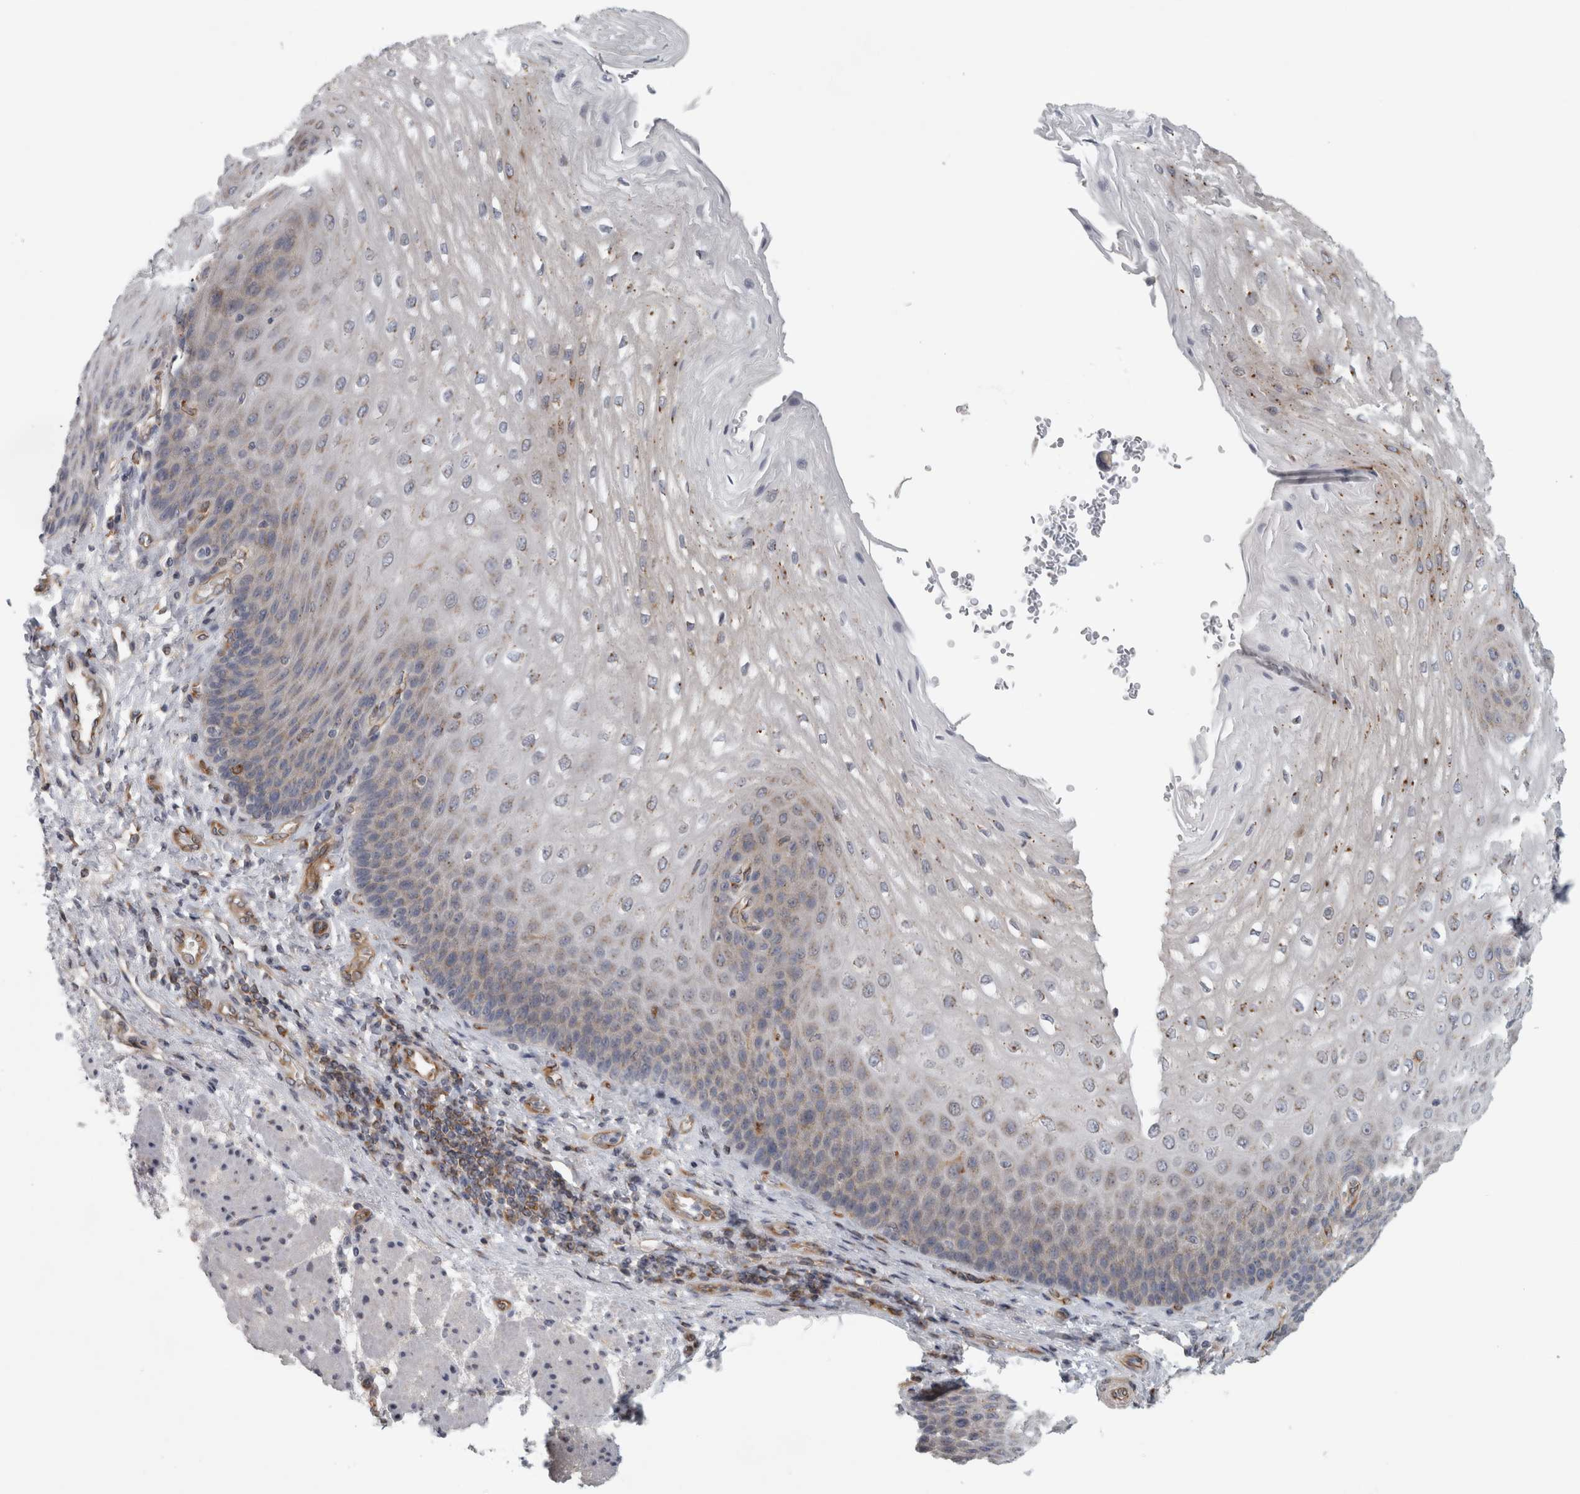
{"staining": {"intensity": "weak", "quantity": ">75%", "location": "cytoplasmic/membranous"}, "tissue": "esophagus", "cell_type": "Squamous epithelial cells", "image_type": "normal", "snomed": [{"axis": "morphology", "description": "Normal tissue, NOS"}, {"axis": "topography", "description": "Esophagus"}], "caption": "Immunohistochemical staining of benign human esophagus displays >75% levels of weak cytoplasmic/membranous protein staining in approximately >75% of squamous epithelial cells. (brown staining indicates protein expression, while blue staining denotes nuclei).", "gene": "PEX6", "patient": {"sex": "male", "age": 54}}